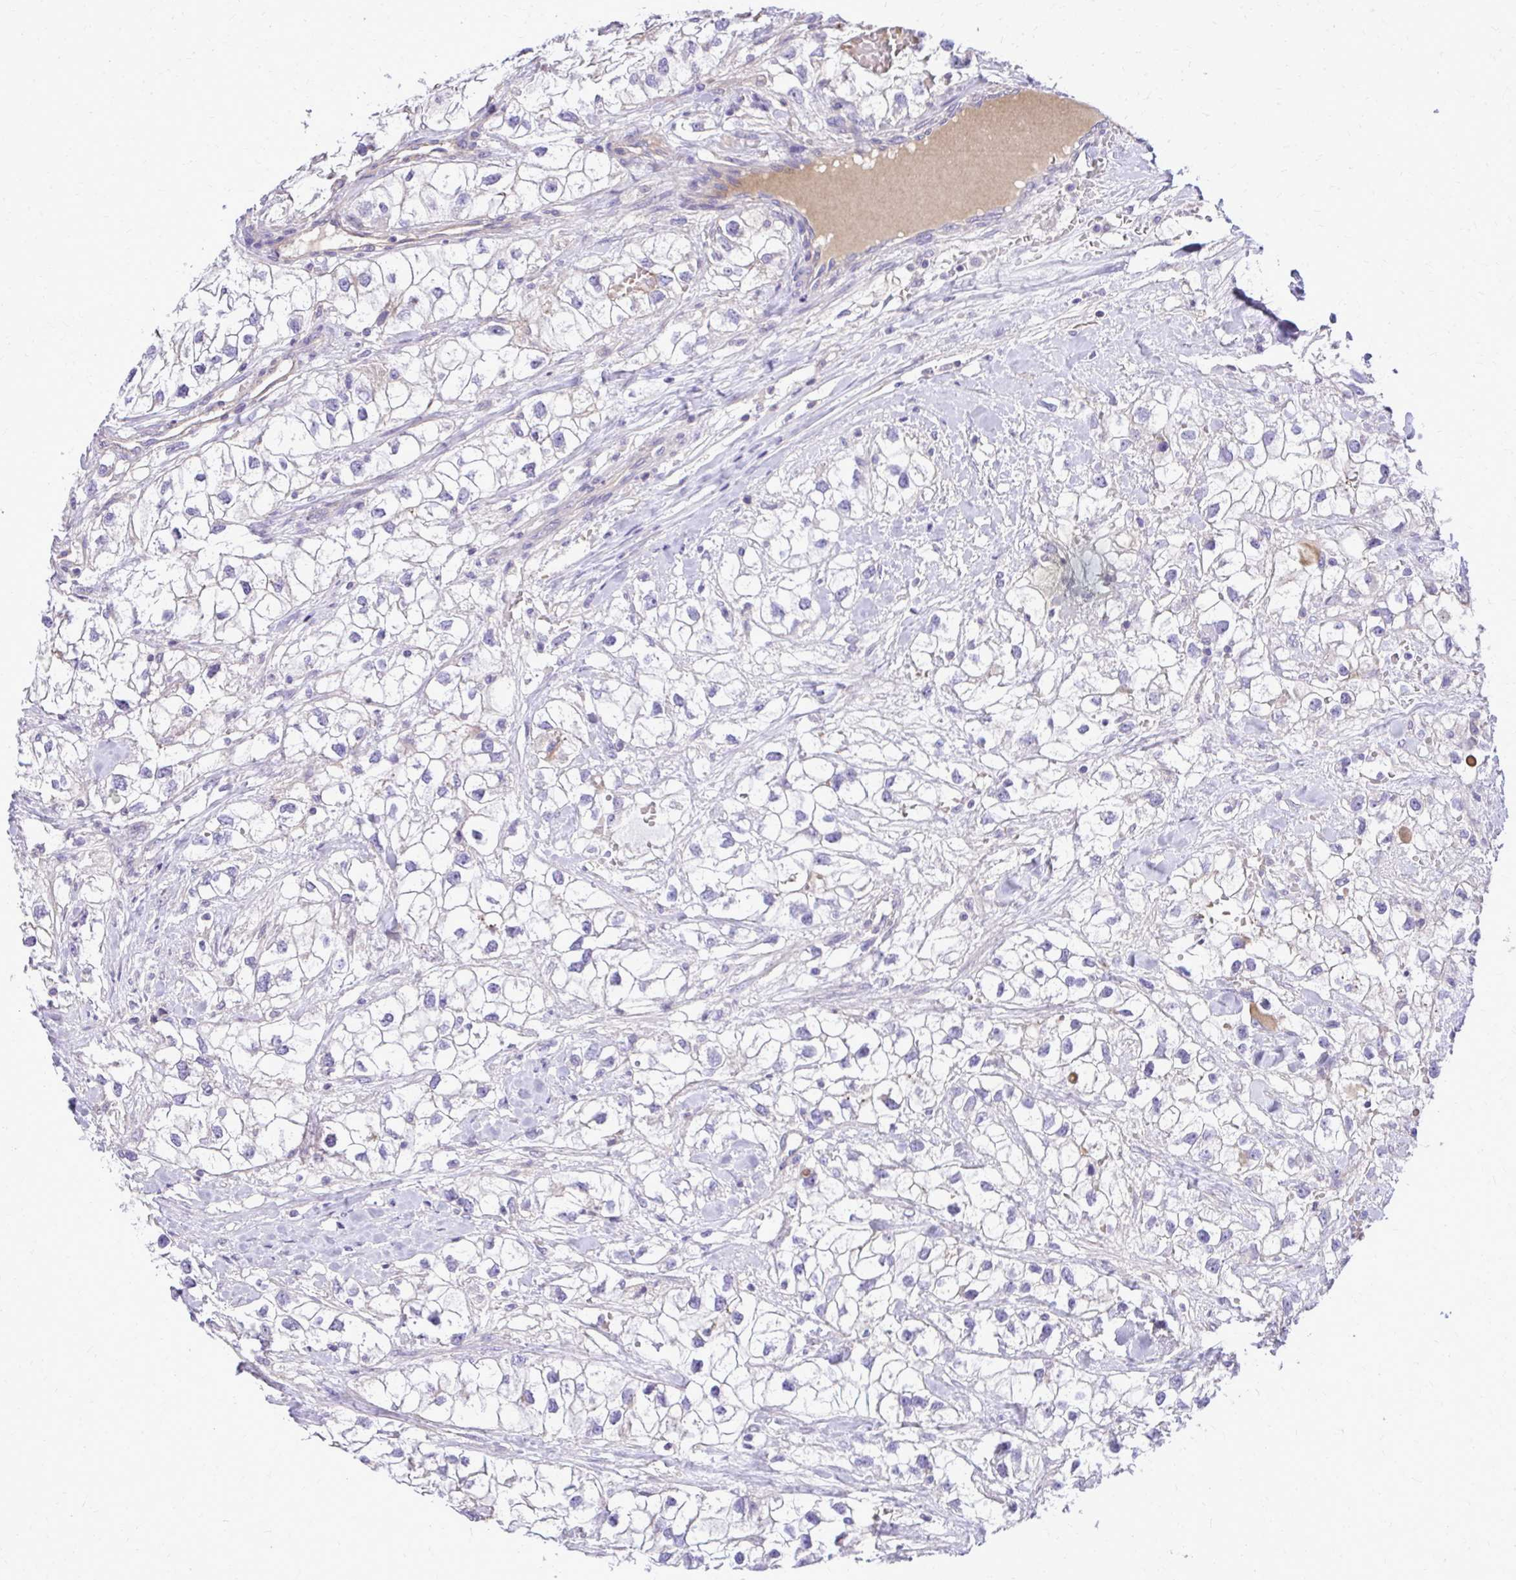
{"staining": {"intensity": "negative", "quantity": "none", "location": "none"}, "tissue": "renal cancer", "cell_type": "Tumor cells", "image_type": "cancer", "snomed": [{"axis": "morphology", "description": "Adenocarcinoma, NOS"}, {"axis": "topography", "description": "Kidney"}], "caption": "Human renal cancer stained for a protein using immunohistochemistry demonstrates no staining in tumor cells.", "gene": "RUNDC3B", "patient": {"sex": "male", "age": 59}}